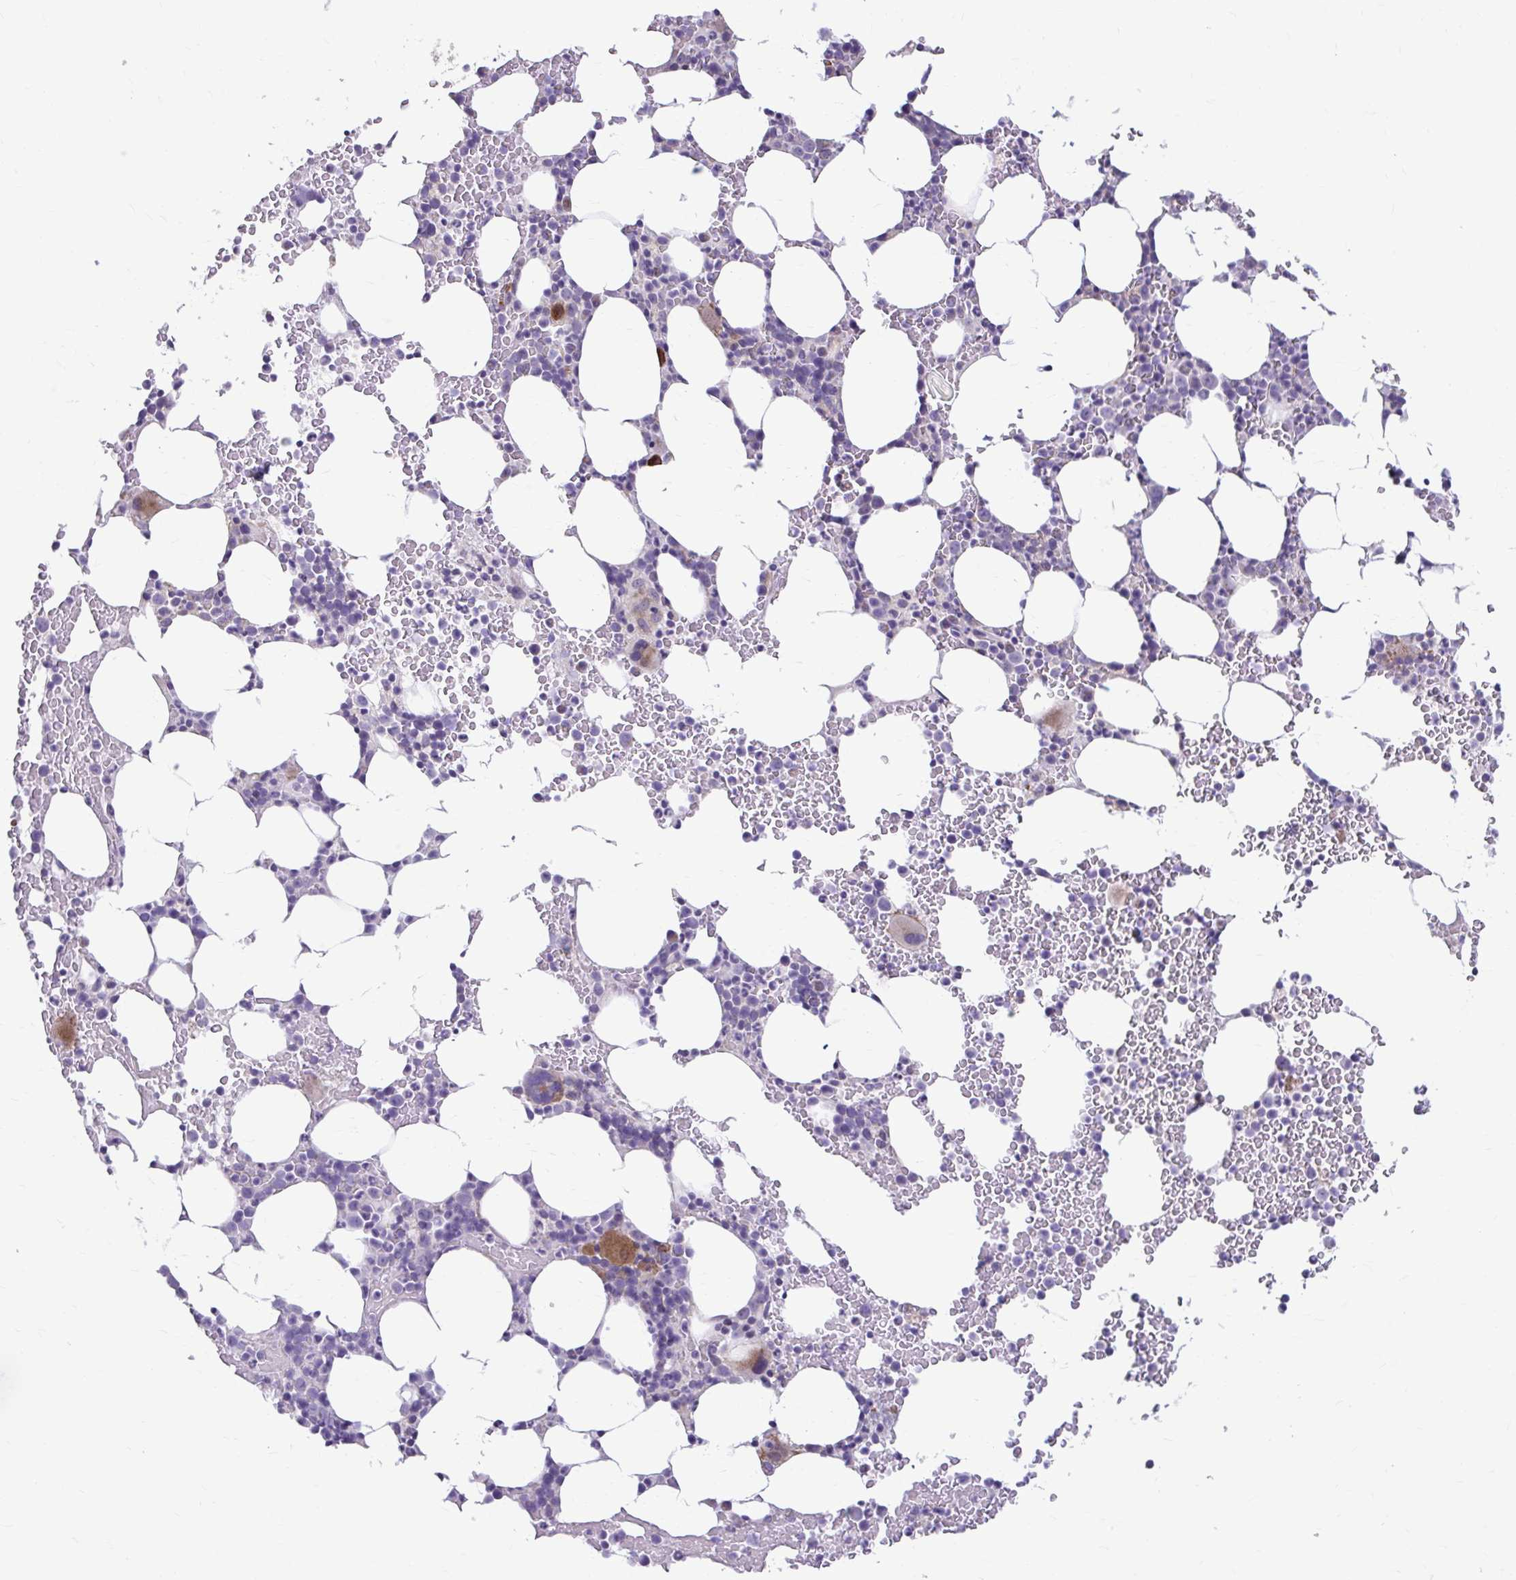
{"staining": {"intensity": "strong", "quantity": "<25%", "location": "cytoplasmic/membranous"}, "tissue": "bone marrow", "cell_type": "Hematopoietic cells", "image_type": "normal", "snomed": [{"axis": "morphology", "description": "Normal tissue, NOS"}, {"axis": "topography", "description": "Bone marrow"}], "caption": "Strong cytoplasmic/membranous protein positivity is appreciated in approximately <25% of hematopoietic cells in bone marrow. (brown staining indicates protein expression, while blue staining denotes nuclei).", "gene": "MSMO1", "patient": {"sex": "female", "age": 62}}